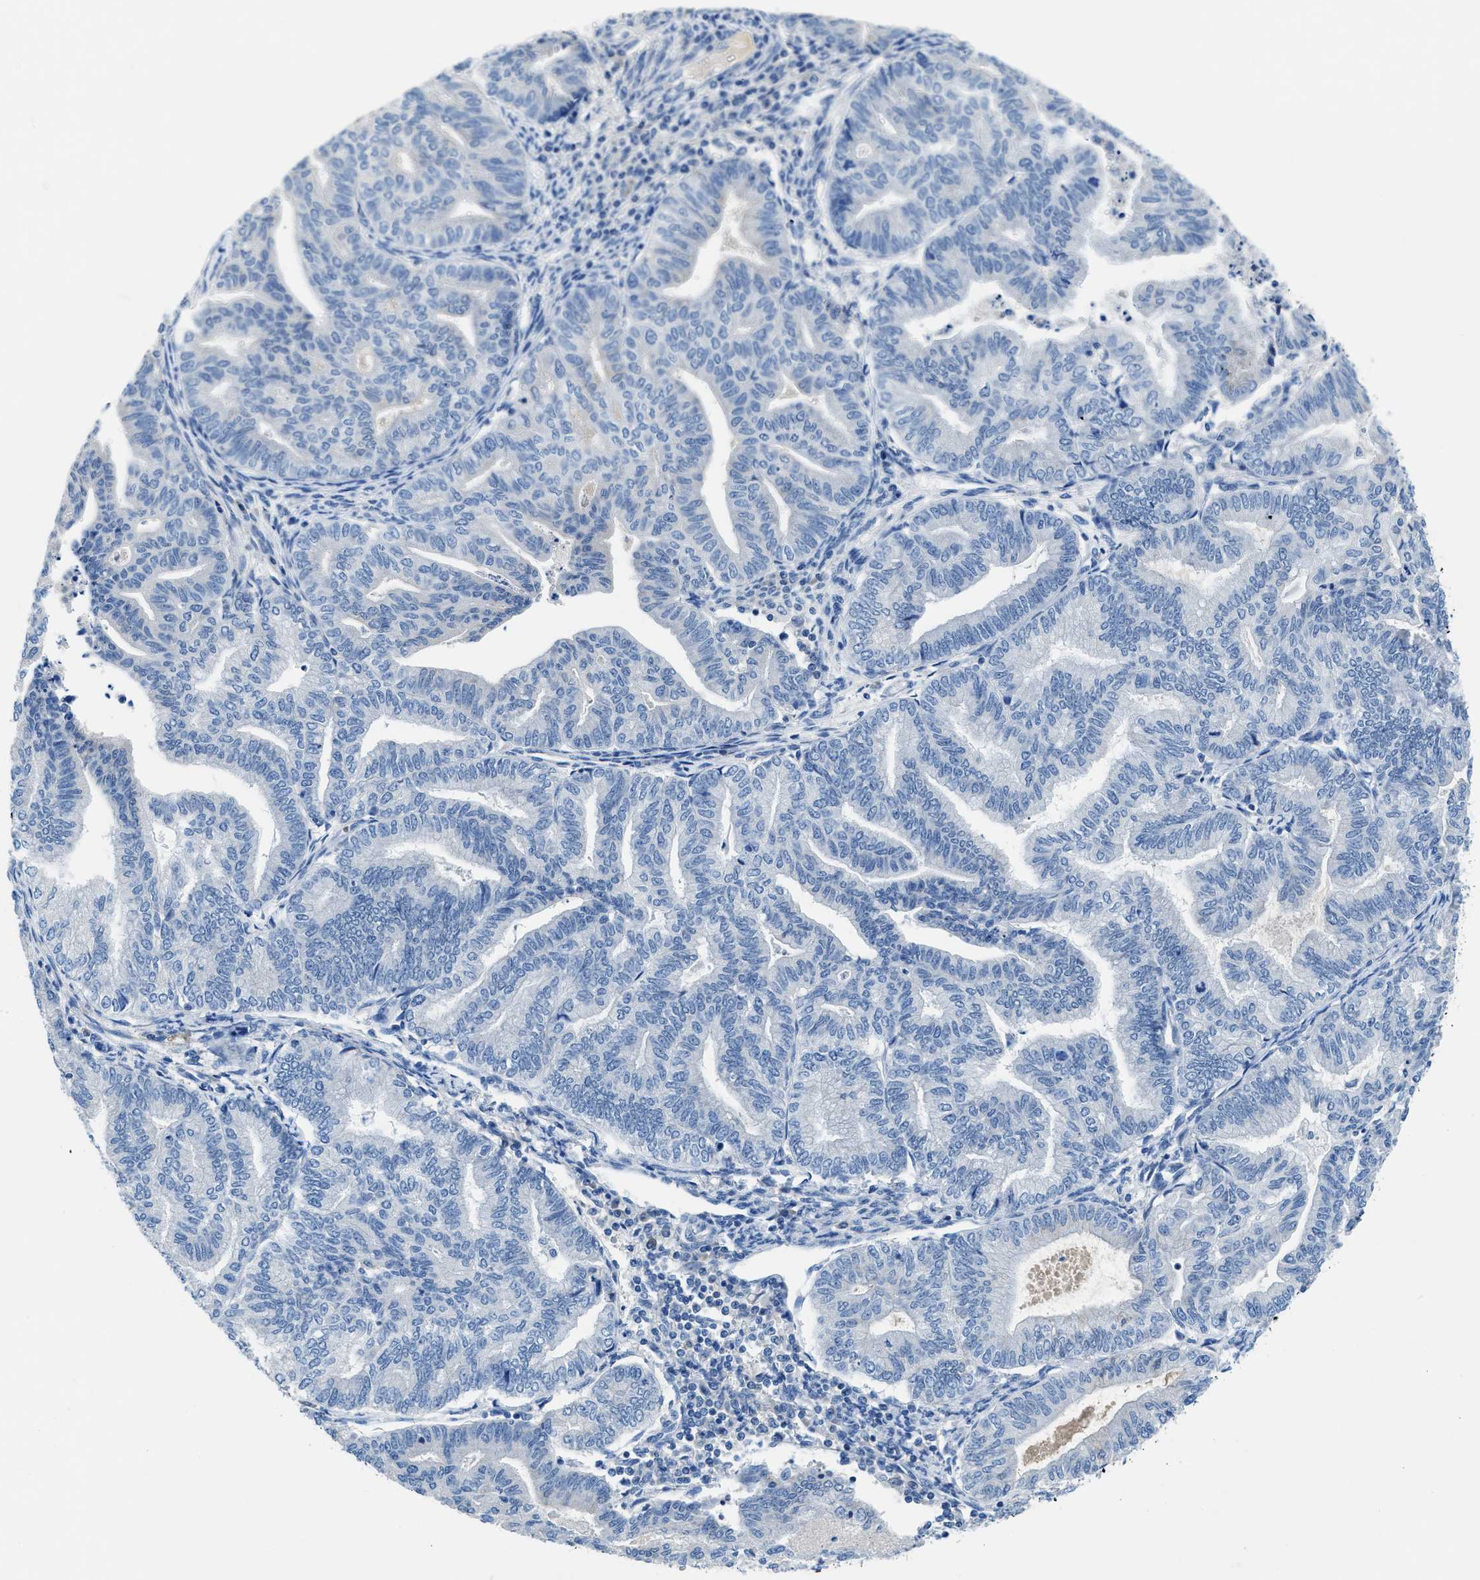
{"staining": {"intensity": "negative", "quantity": "none", "location": "none"}, "tissue": "endometrial cancer", "cell_type": "Tumor cells", "image_type": "cancer", "snomed": [{"axis": "morphology", "description": "Adenocarcinoma, NOS"}, {"axis": "topography", "description": "Endometrium"}], "caption": "Tumor cells are negative for brown protein staining in adenocarcinoma (endometrial).", "gene": "SLC10A6", "patient": {"sex": "female", "age": 79}}